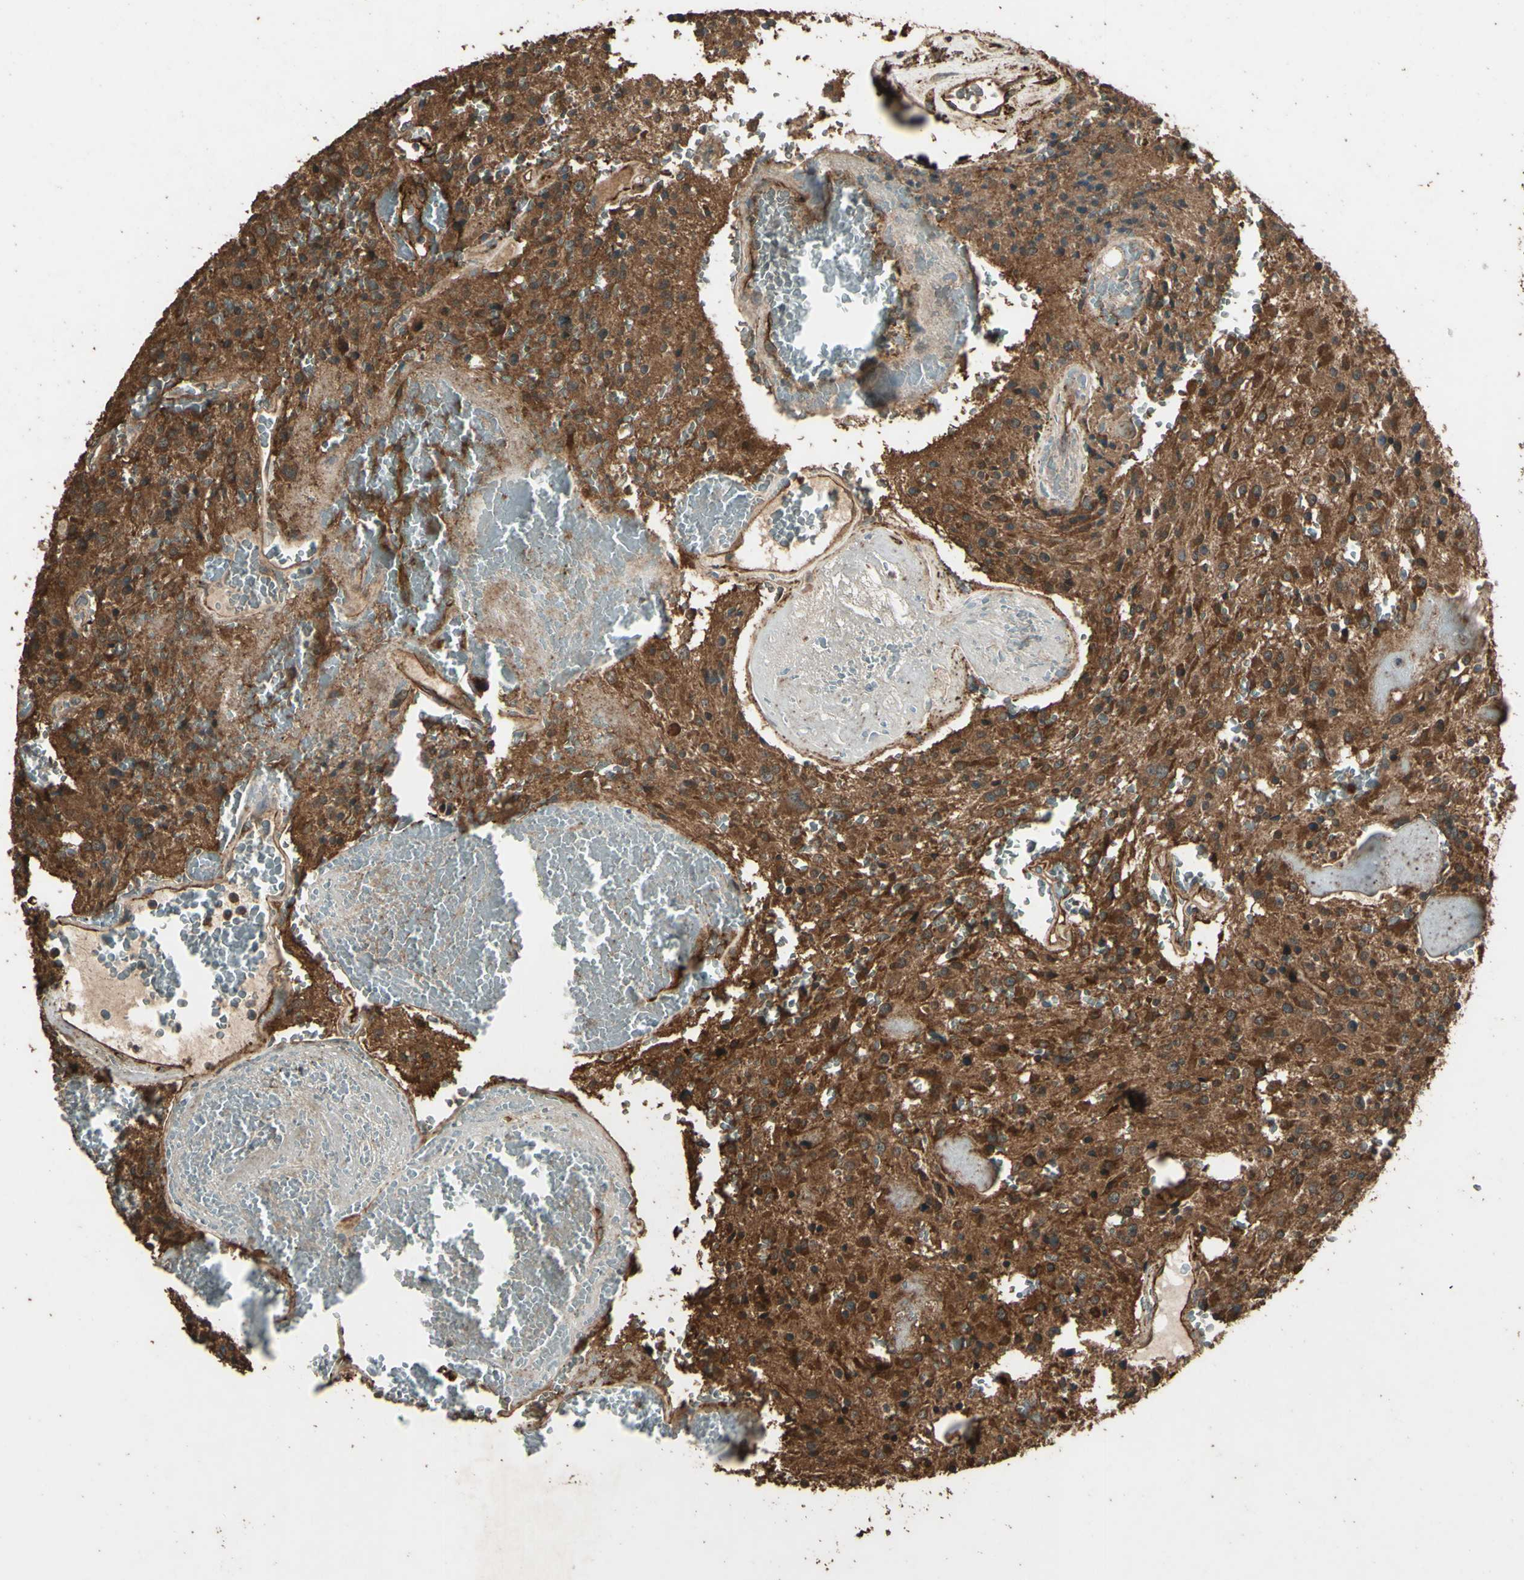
{"staining": {"intensity": "moderate", "quantity": ">75%", "location": "cytoplasmic/membranous"}, "tissue": "glioma", "cell_type": "Tumor cells", "image_type": "cancer", "snomed": [{"axis": "morphology", "description": "Glioma, malignant, Low grade"}, {"axis": "topography", "description": "Brain"}], "caption": "This image shows immunohistochemistry staining of glioma, with medium moderate cytoplasmic/membranous positivity in about >75% of tumor cells.", "gene": "TSPO", "patient": {"sex": "male", "age": 58}}